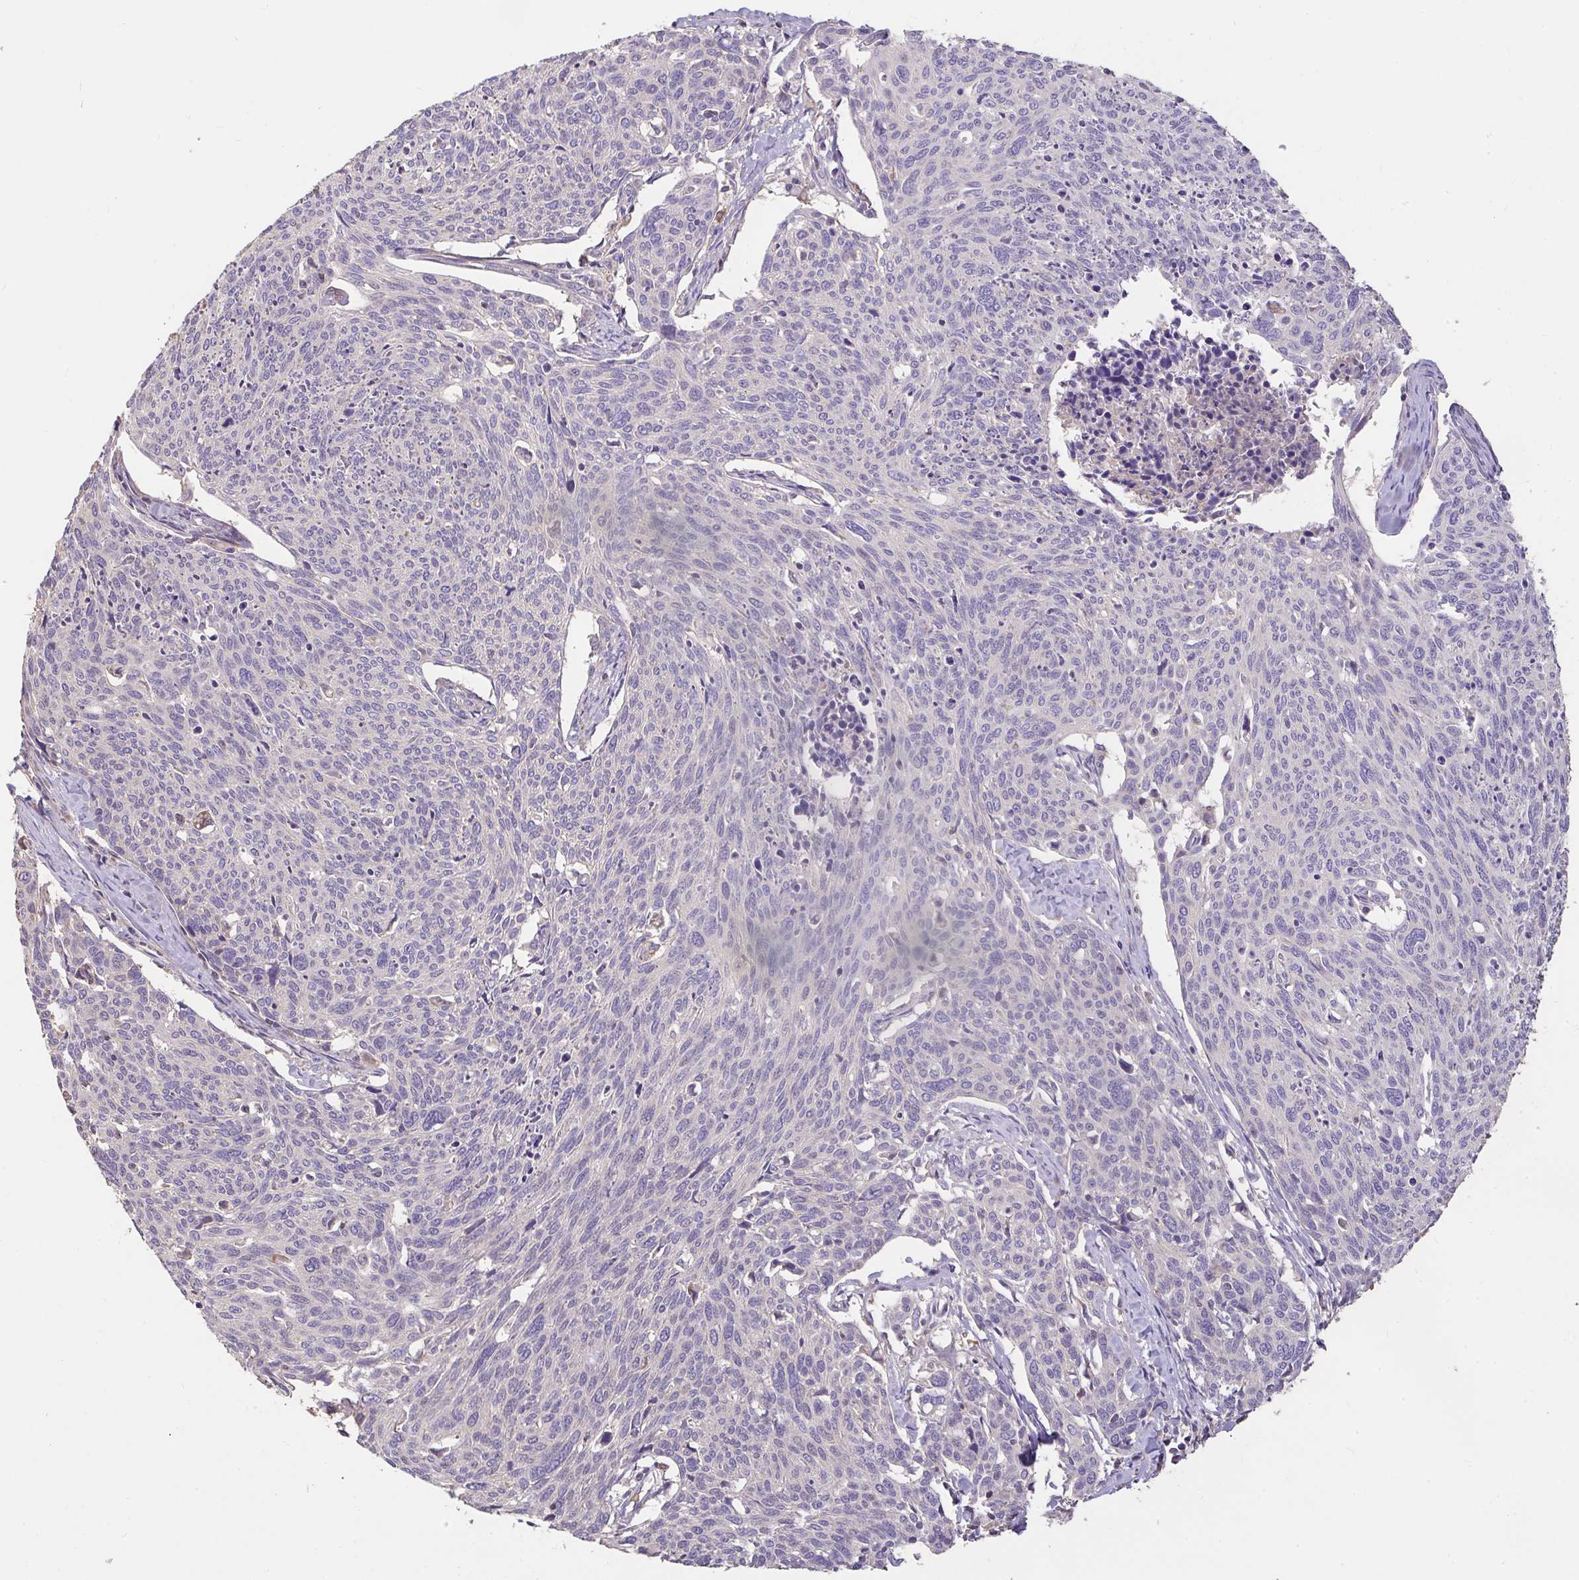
{"staining": {"intensity": "negative", "quantity": "none", "location": "none"}, "tissue": "cervical cancer", "cell_type": "Tumor cells", "image_type": "cancer", "snomed": [{"axis": "morphology", "description": "Squamous cell carcinoma, NOS"}, {"axis": "topography", "description": "Cervix"}], "caption": "Immunohistochemical staining of human cervical cancer (squamous cell carcinoma) shows no significant staining in tumor cells. The staining was performed using DAB to visualize the protein expression in brown, while the nuclei were stained in blue with hematoxylin (Magnification: 20x).", "gene": "FCER1A", "patient": {"sex": "female", "age": 49}}